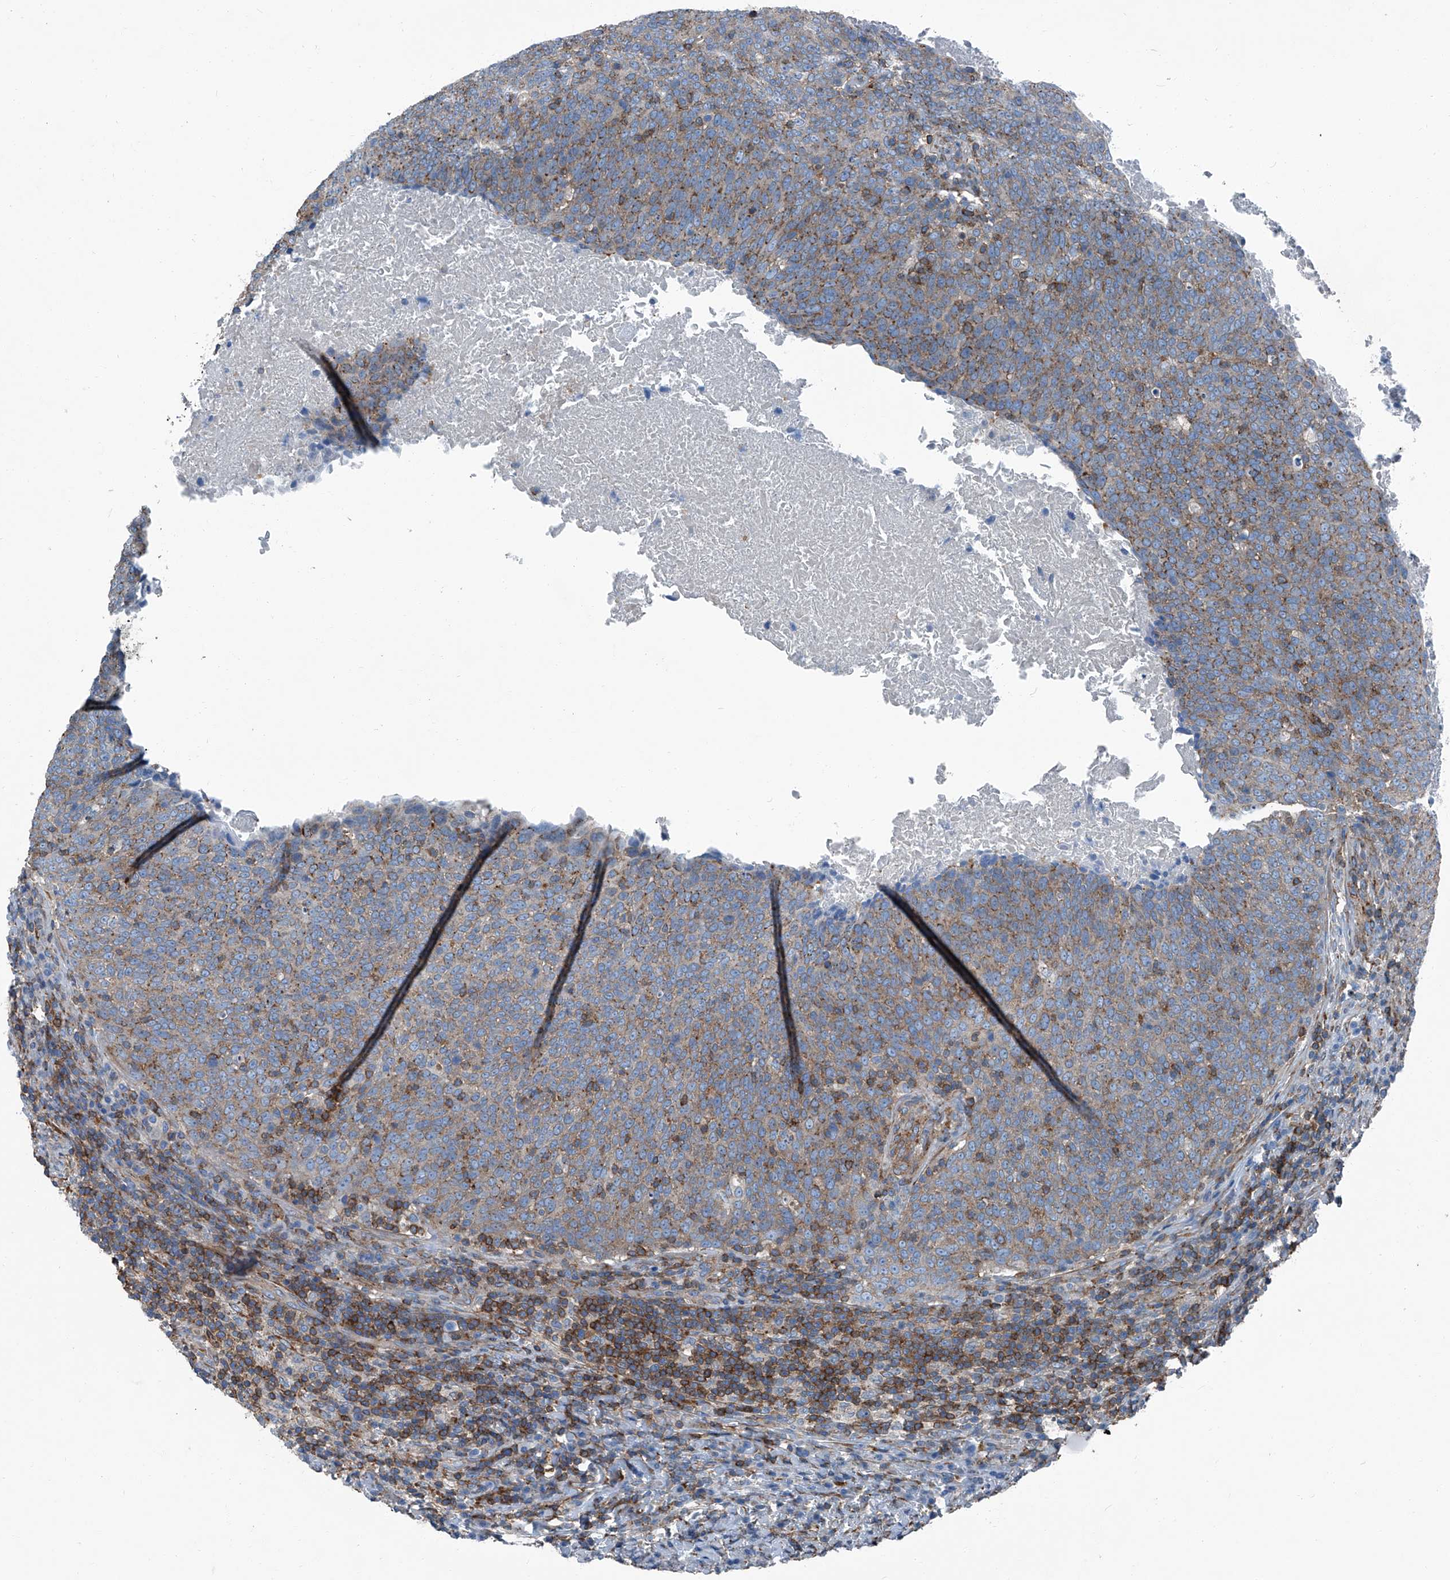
{"staining": {"intensity": "weak", "quantity": "25%-75%", "location": "cytoplasmic/membranous"}, "tissue": "head and neck cancer", "cell_type": "Tumor cells", "image_type": "cancer", "snomed": [{"axis": "morphology", "description": "Squamous cell carcinoma, NOS"}, {"axis": "morphology", "description": "Squamous cell carcinoma, metastatic, NOS"}, {"axis": "topography", "description": "Lymph node"}, {"axis": "topography", "description": "Head-Neck"}], "caption": "Immunohistochemistry (DAB (3,3'-diaminobenzidine)) staining of human head and neck cancer displays weak cytoplasmic/membranous protein staining in approximately 25%-75% of tumor cells.", "gene": "SEPTIN7", "patient": {"sex": "male", "age": 62}}